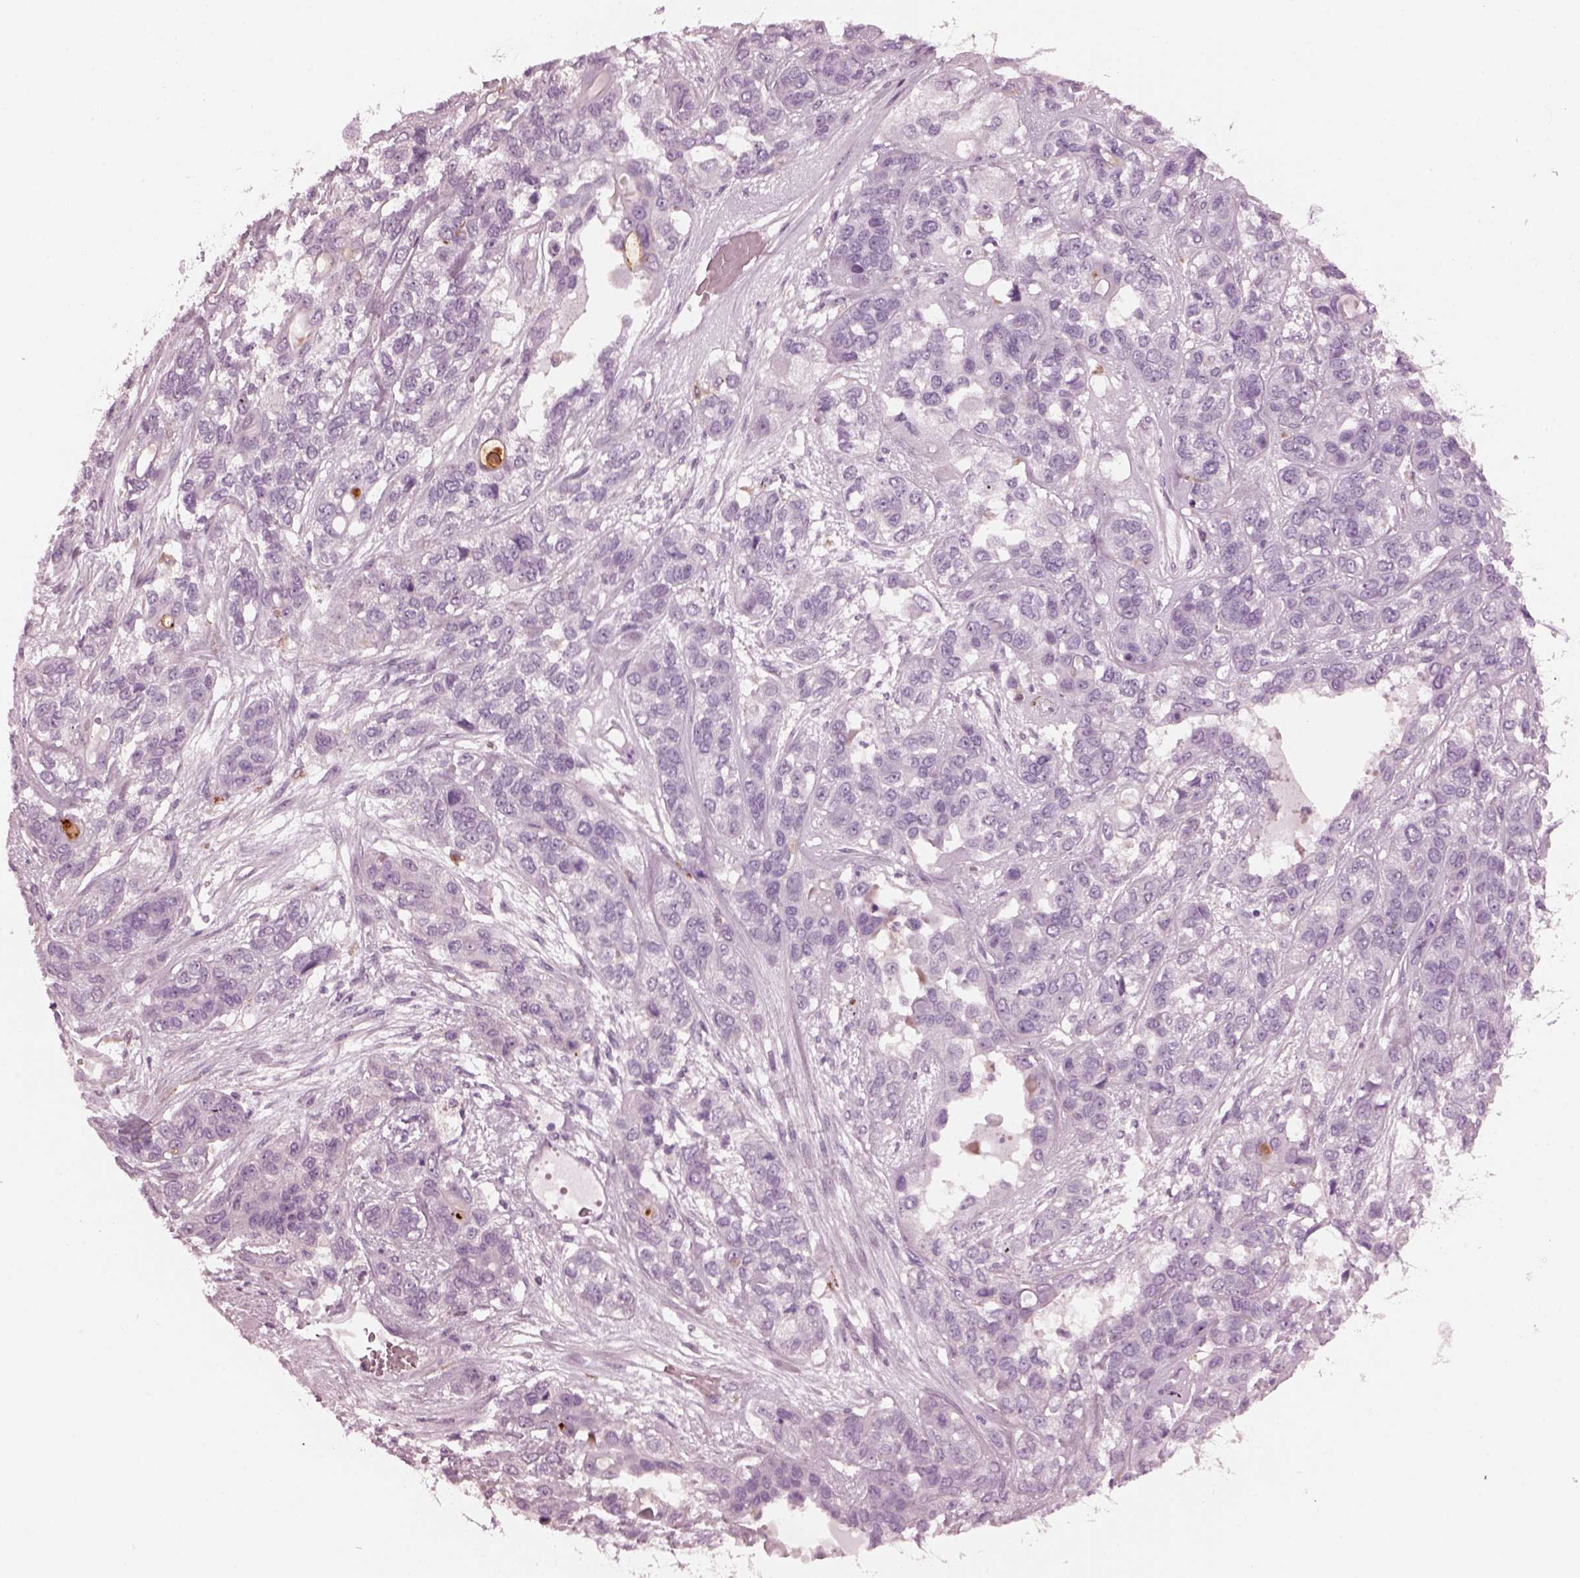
{"staining": {"intensity": "negative", "quantity": "none", "location": "none"}, "tissue": "lung cancer", "cell_type": "Tumor cells", "image_type": "cancer", "snomed": [{"axis": "morphology", "description": "Squamous cell carcinoma, NOS"}, {"axis": "topography", "description": "Lung"}], "caption": "DAB (3,3'-diaminobenzidine) immunohistochemical staining of lung cancer exhibits no significant positivity in tumor cells. Brightfield microscopy of immunohistochemistry stained with DAB (brown) and hematoxylin (blue), captured at high magnification.", "gene": "SLAMF8", "patient": {"sex": "female", "age": 70}}